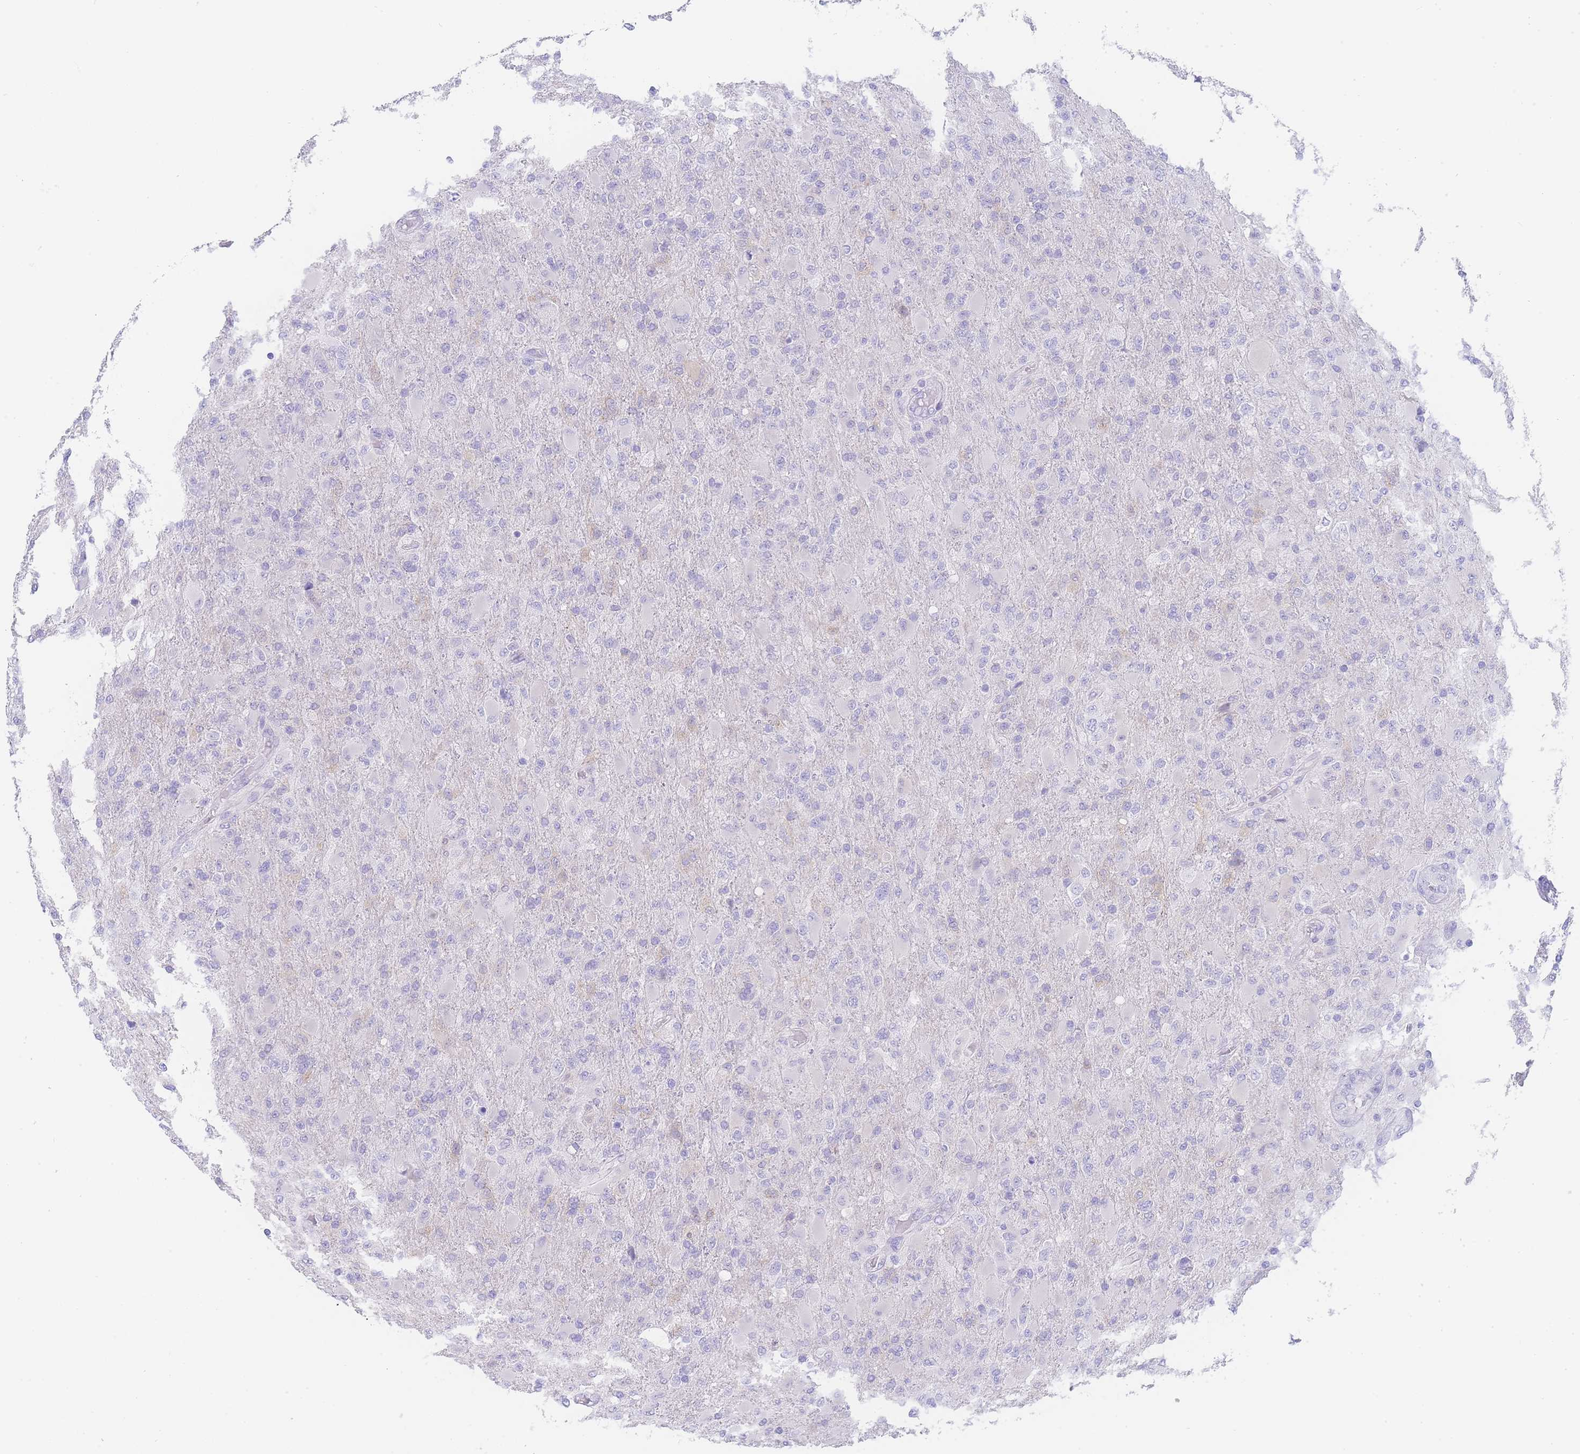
{"staining": {"intensity": "moderate", "quantity": "<25%", "location": "cytoplasmic/membranous"}, "tissue": "glioma", "cell_type": "Tumor cells", "image_type": "cancer", "snomed": [{"axis": "morphology", "description": "Glioma, malignant, Low grade"}, {"axis": "topography", "description": "Brain"}], "caption": "This histopathology image reveals IHC staining of human malignant glioma (low-grade), with low moderate cytoplasmic/membranous positivity in about <25% of tumor cells.", "gene": "LZTFL1", "patient": {"sex": "male", "age": 65}}